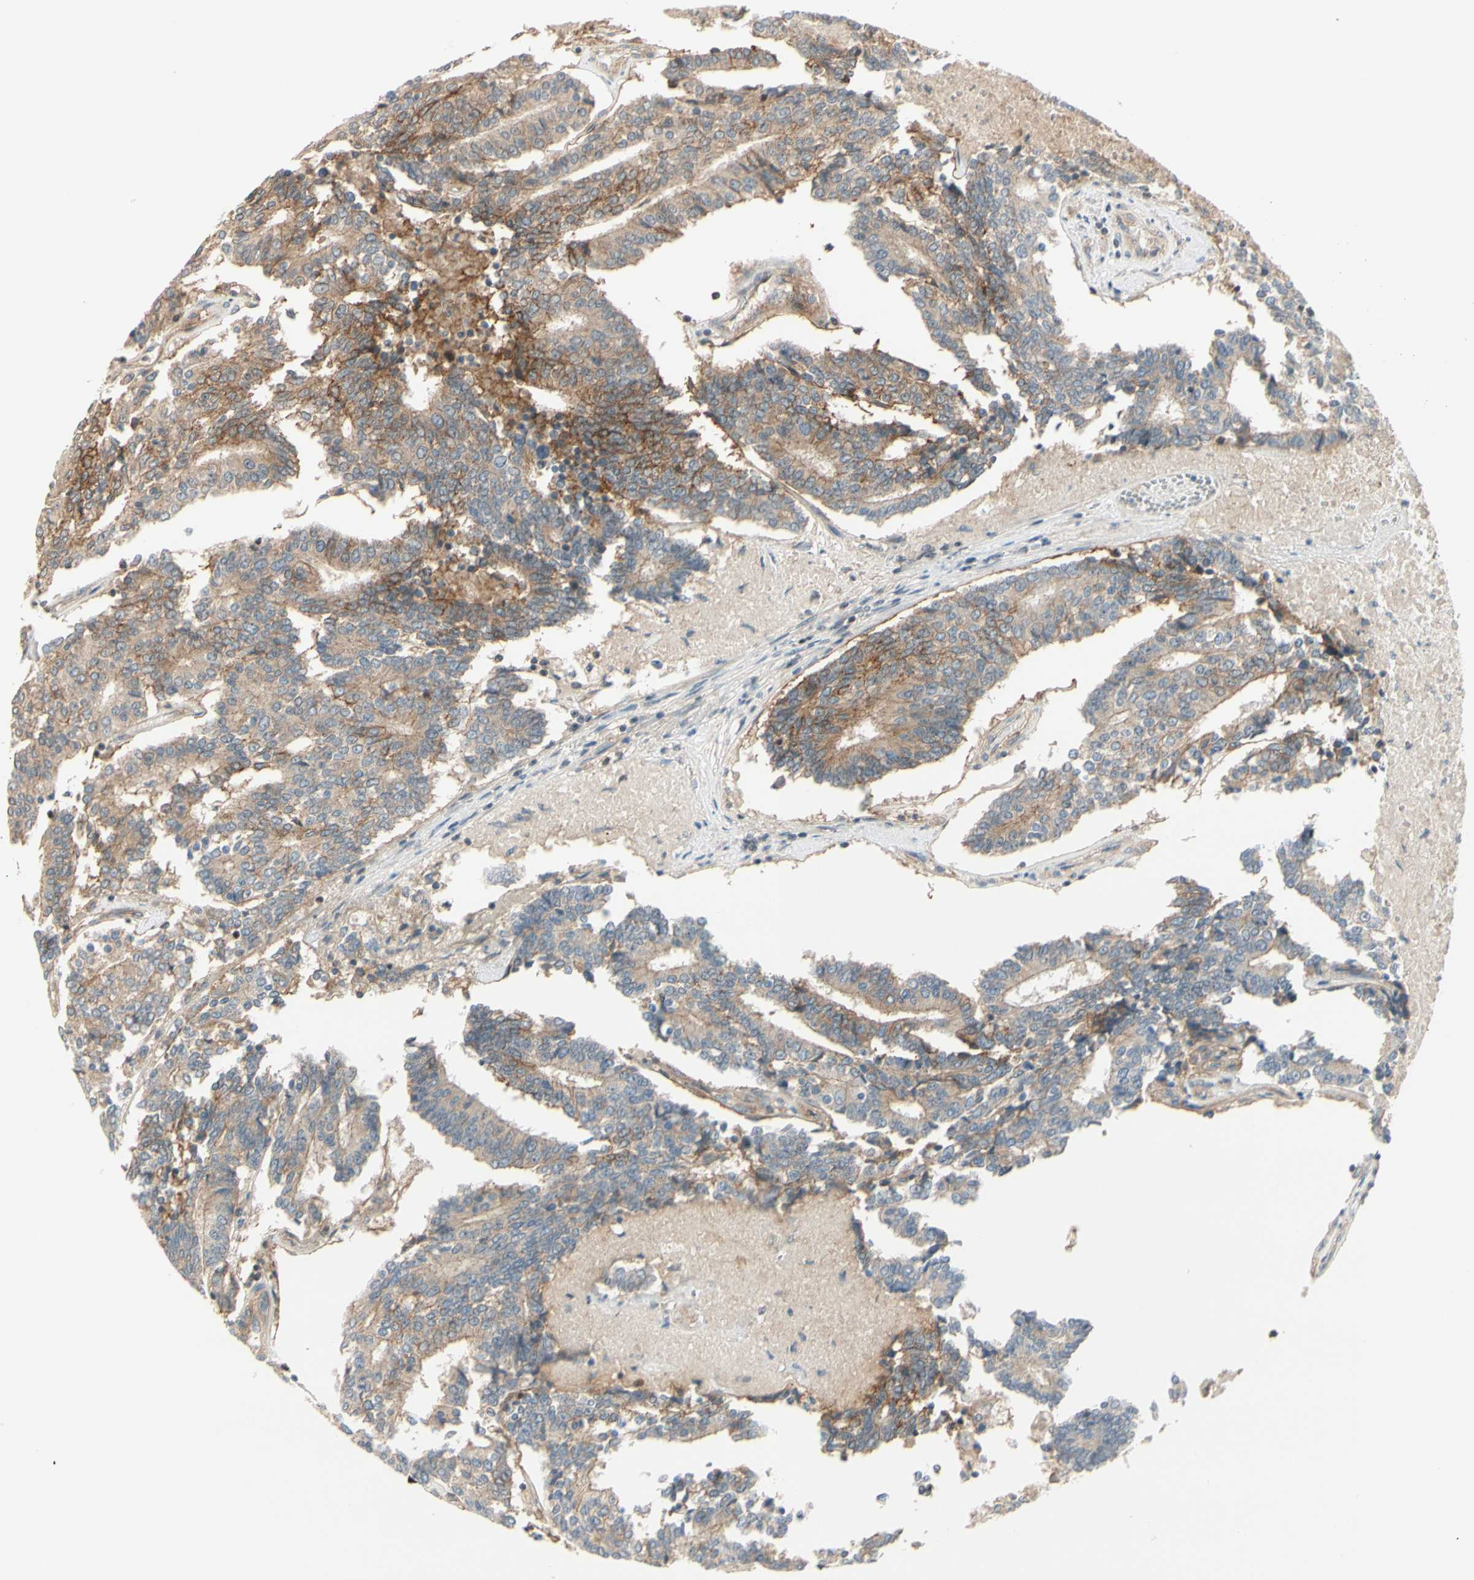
{"staining": {"intensity": "weak", "quantity": ">75%", "location": "cytoplasmic/membranous"}, "tissue": "prostate cancer", "cell_type": "Tumor cells", "image_type": "cancer", "snomed": [{"axis": "morphology", "description": "Adenocarcinoma, High grade"}, {"axis": "topography", "description": "Prostate"}], "caption": "Prostate cancer (adenocarcinoma (high-grade)) was stained to show a protein in brown. There is low levels of weak cytoplasmic/membranous staining in about >75% of tumor cells.", "gene": "NFYA", "patient": {"sex": "male", "age": 55}}